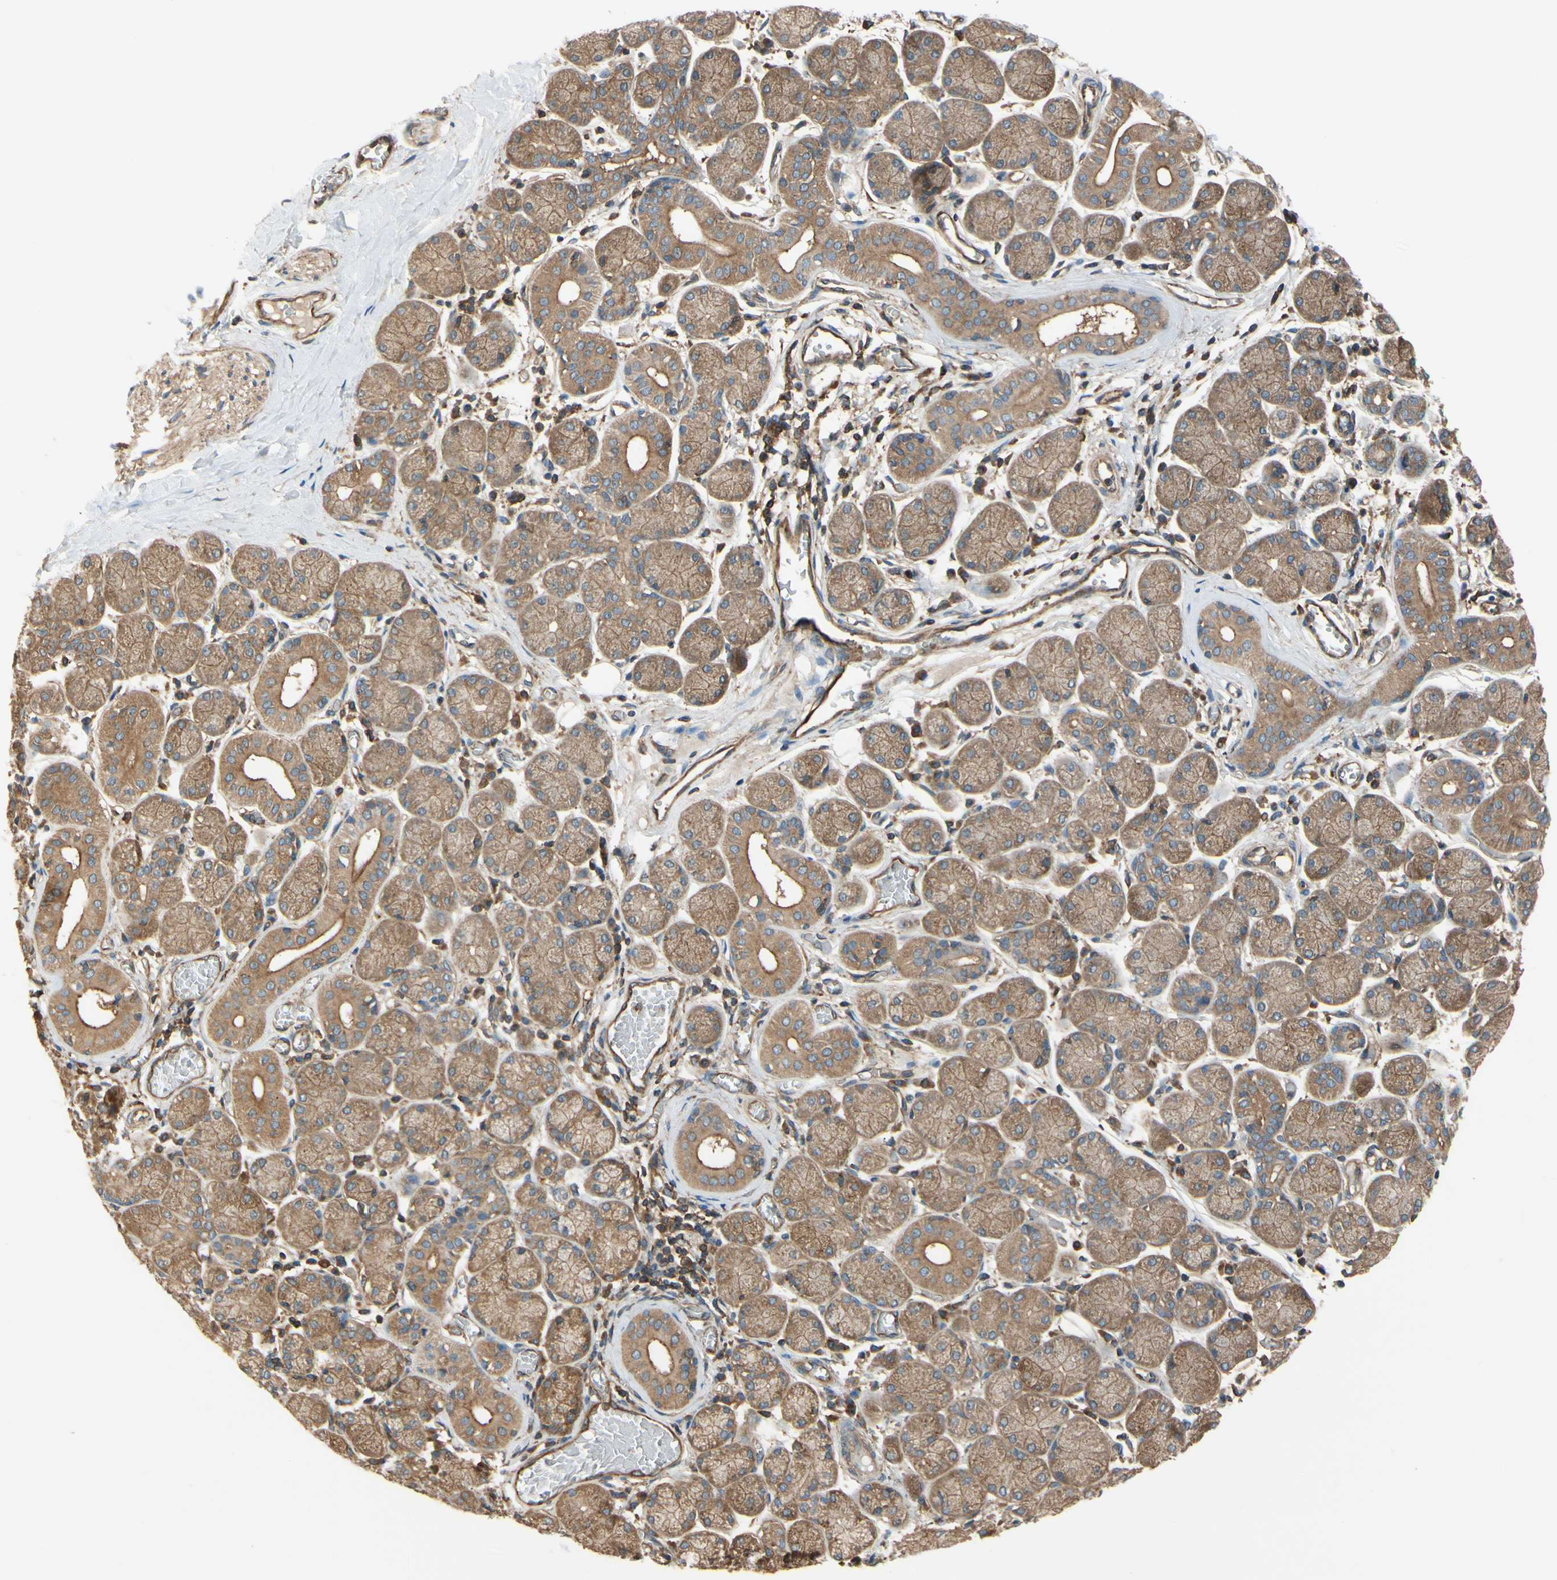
{"staining": {"intensity": "moderate", "quantity": ">75%", "location": "cytoplasmic/membranous"}, "tissue": "salivary gland", "cell_type": "Glandular cells", "image_type": "normal", "snomed": [{"axis": "morphology", "description": "Normal tissue, NOS"}, {"axis": "topography", "description": "Salivary gland"}], "caption": "Salivary gland stained with a brown dye demonstrates moderate cytoplasmic/membranous positive staining in about >75% of glandular cells.", "gene": "EPS15", "patient": {"sex": "female", "age": 24}}